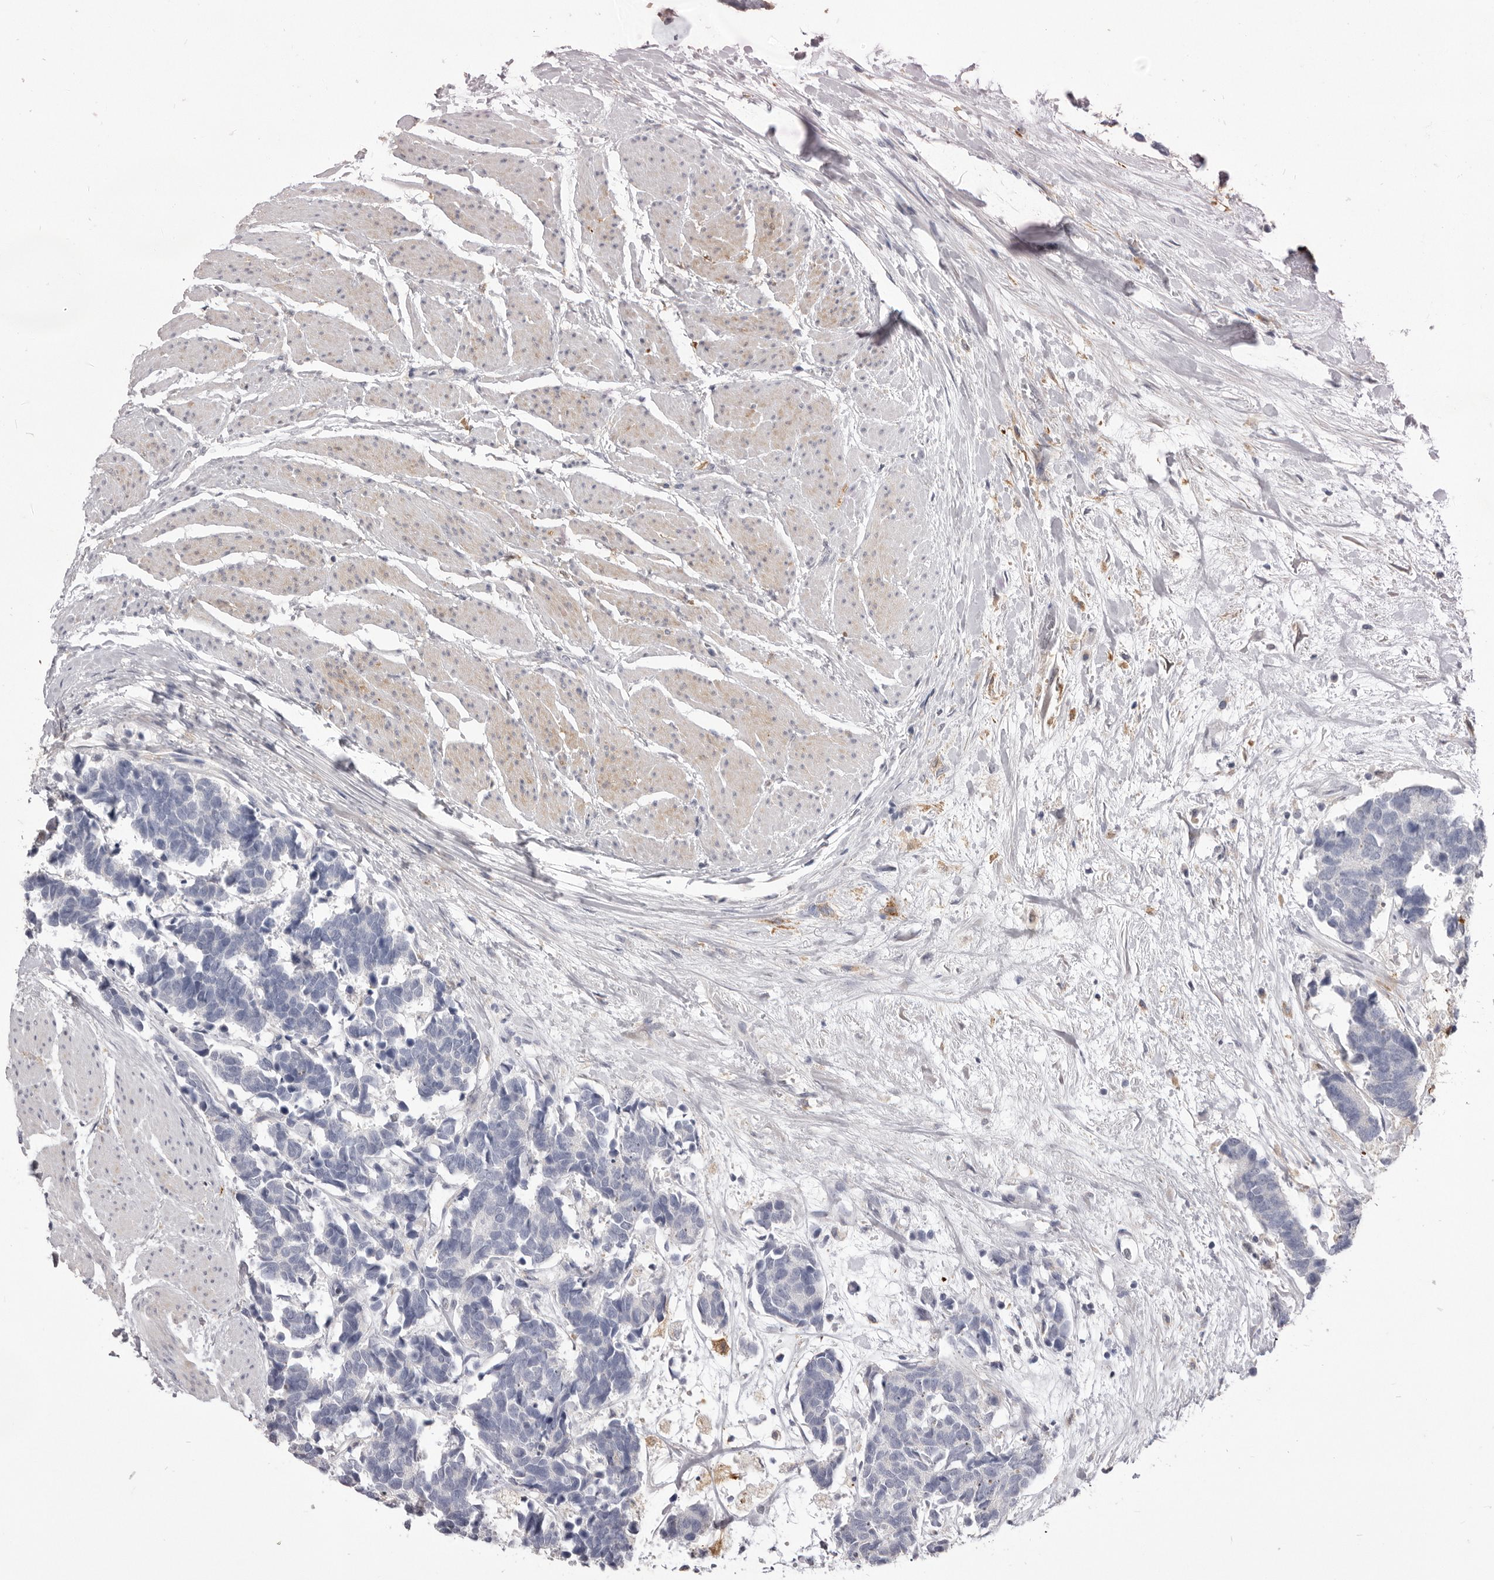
{"staining": {"intensity": "negative", "quantity": "none", "location": "none"}, "tissue": "carcinoid", "cell_type": "Tumor cells", "image_type": "cancer", "snomed": [{"axis": "morphology", "description": "Carcinoma, NOS"}, {"axis": "morphology", "description": "Carcinoid, malignant, NOS"}, {"axis": "topography", "description": "Urinary bladder"}], "caption": "IHC photomicrograph of neoplastic tissue: human carcinoid stained with DAB displays no significant protein positivity in tumor cells. Brightfield microscopy of immunohistochemistry stained with DAB (3,3'-diaminobenzidine) (brown) and hematoxylin (blue), captured at high magnification.", "gene": "VPS45", "patient": {"sex": "male", "age": 57}}